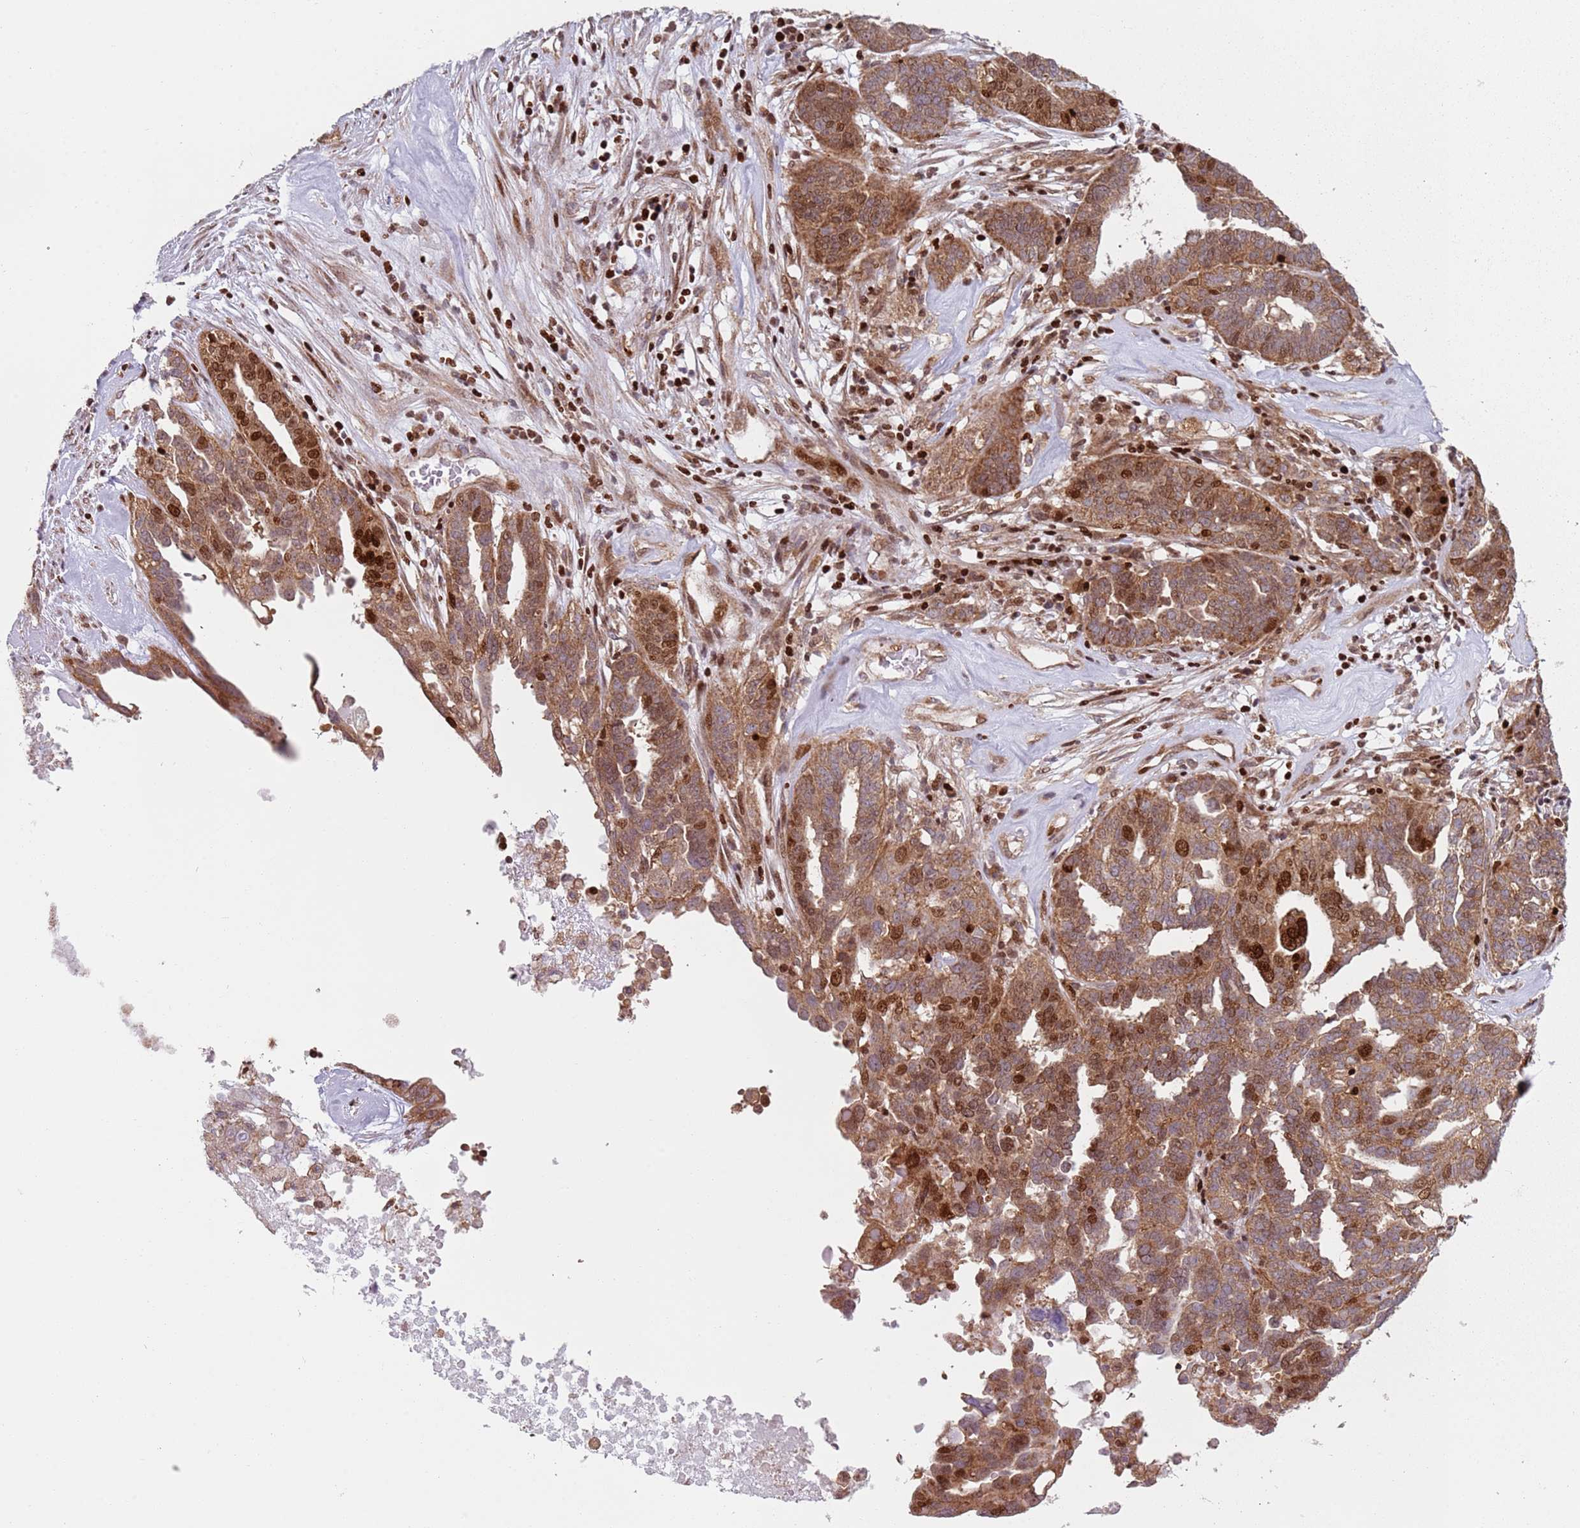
{"staining": {"intensity": "moderate", "quantity": ">75%", "location": "cytoplasmic/membranous,nuclear"}, "tissue": "ovarian cancer", "cell_type": "Tumor cells", "image_type": "cancer", "snomed": [{"axis": "morphology", "description": "Cystadenocarcinoma, serous, NOS"}, {"axis": "topography", "description": "Ovary"}], "caption": "This is a photomicrograph of IHC staining of serous cystadenocarcinoma (ovarian), which shows moderate expression in the cytoplasmic/membranous and nuclear of tumor cells.", "gene": "HNRNPLL", "patient": {"sex": "female", "age": 59}}